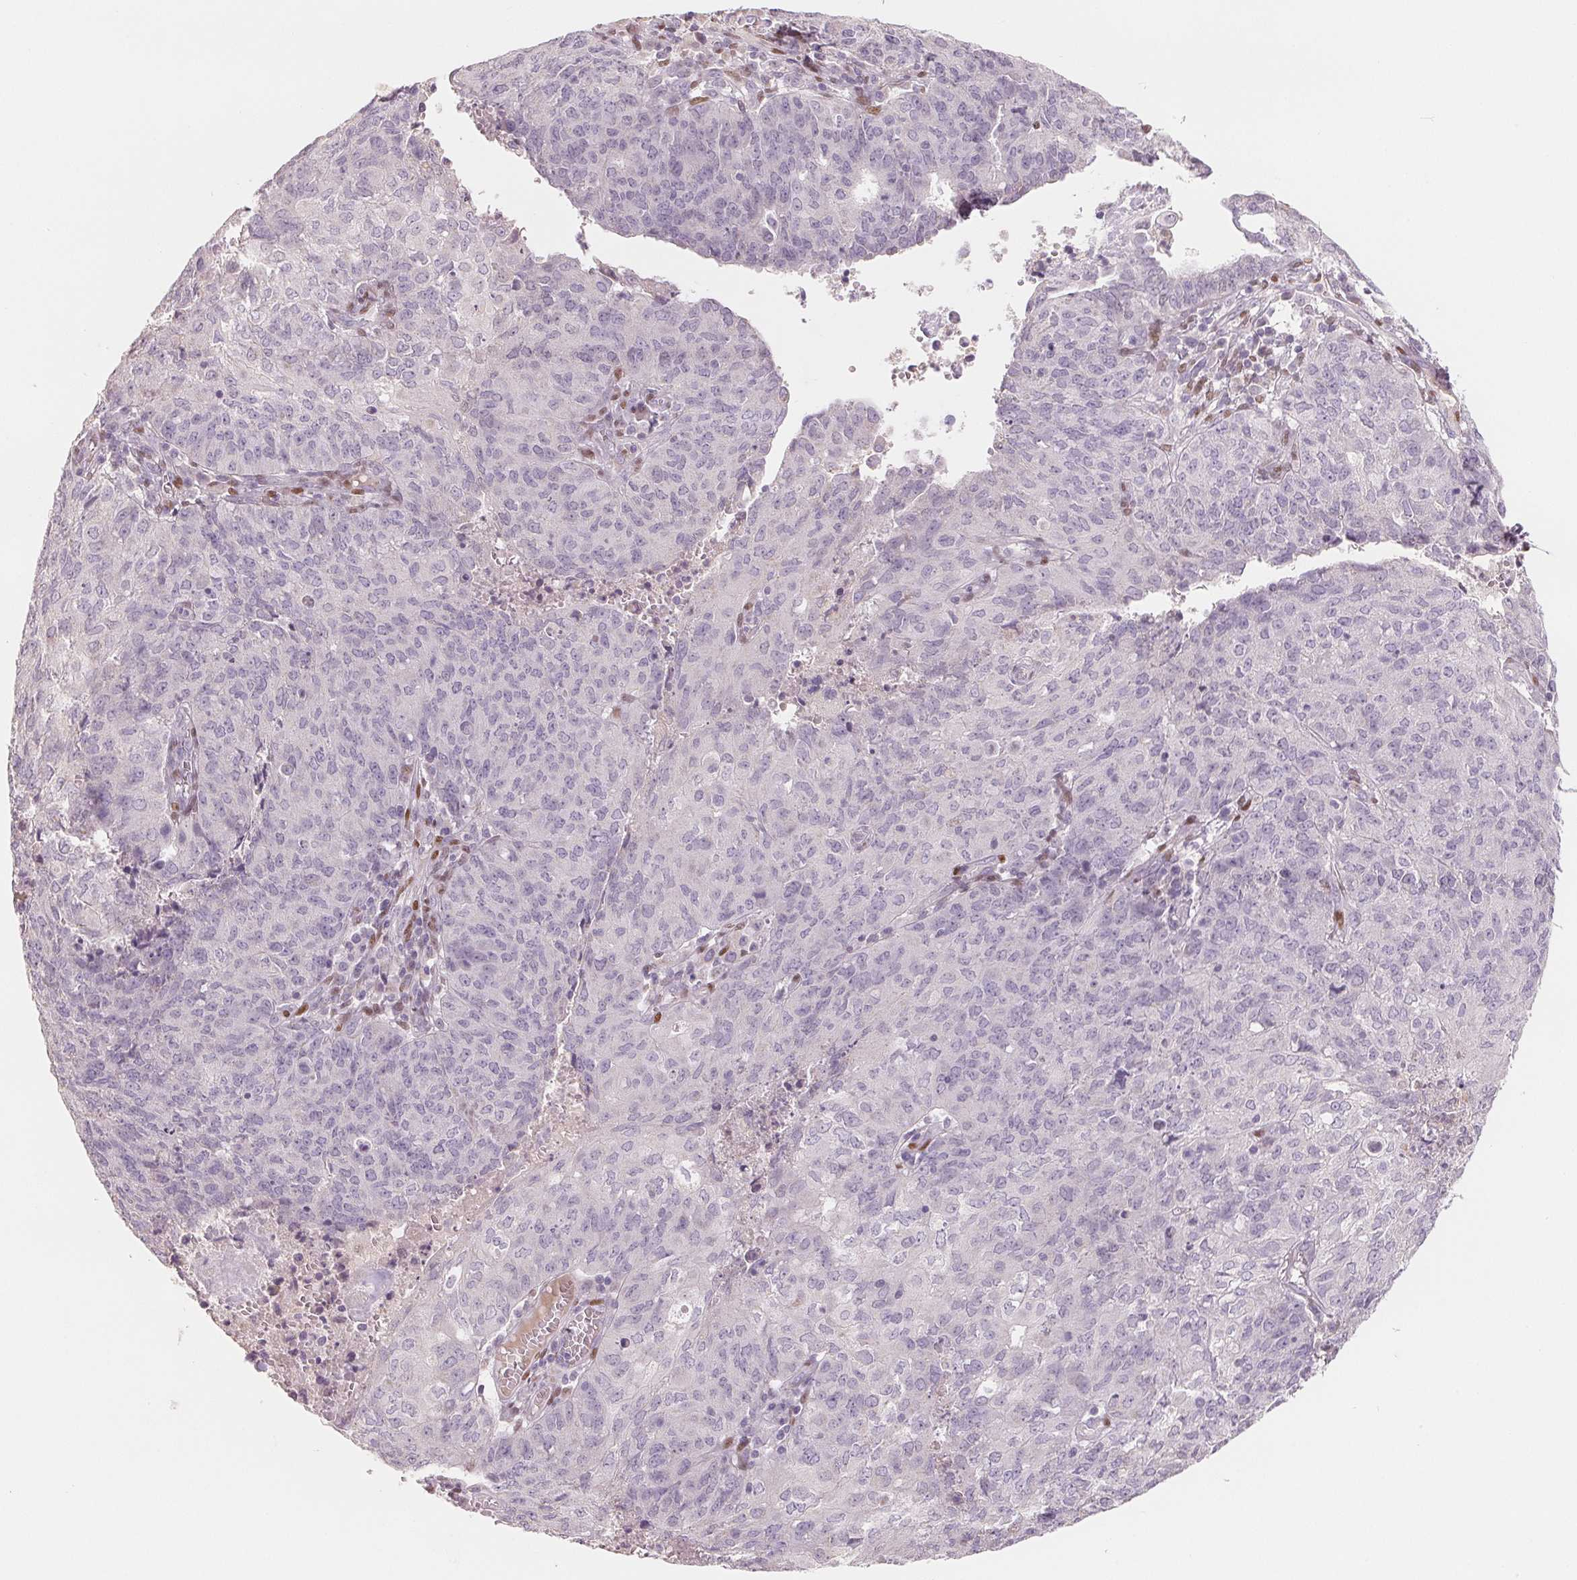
{"staining": {"intensity": "negative", "quantity": "none", "location": "none"}, "tissue": "endometrial cancer", "cell_type": "Tumor cells", "image_type": "cancer", "snomed": [{"axis": "morphology", "description": "Adenocarcinoma, NOS"}, {"axis": "topography", "description": "Endometrium"}], "caption": "This photomicrograph is of endometrial cancer (adenocarcinoma) stained with IHC to label a protein in brown with the nuclei are counter-stained blue. There is no staining in tumor cells.", "gene": "SMARCD3", "patient": {"sex": "female", "age": 82}}